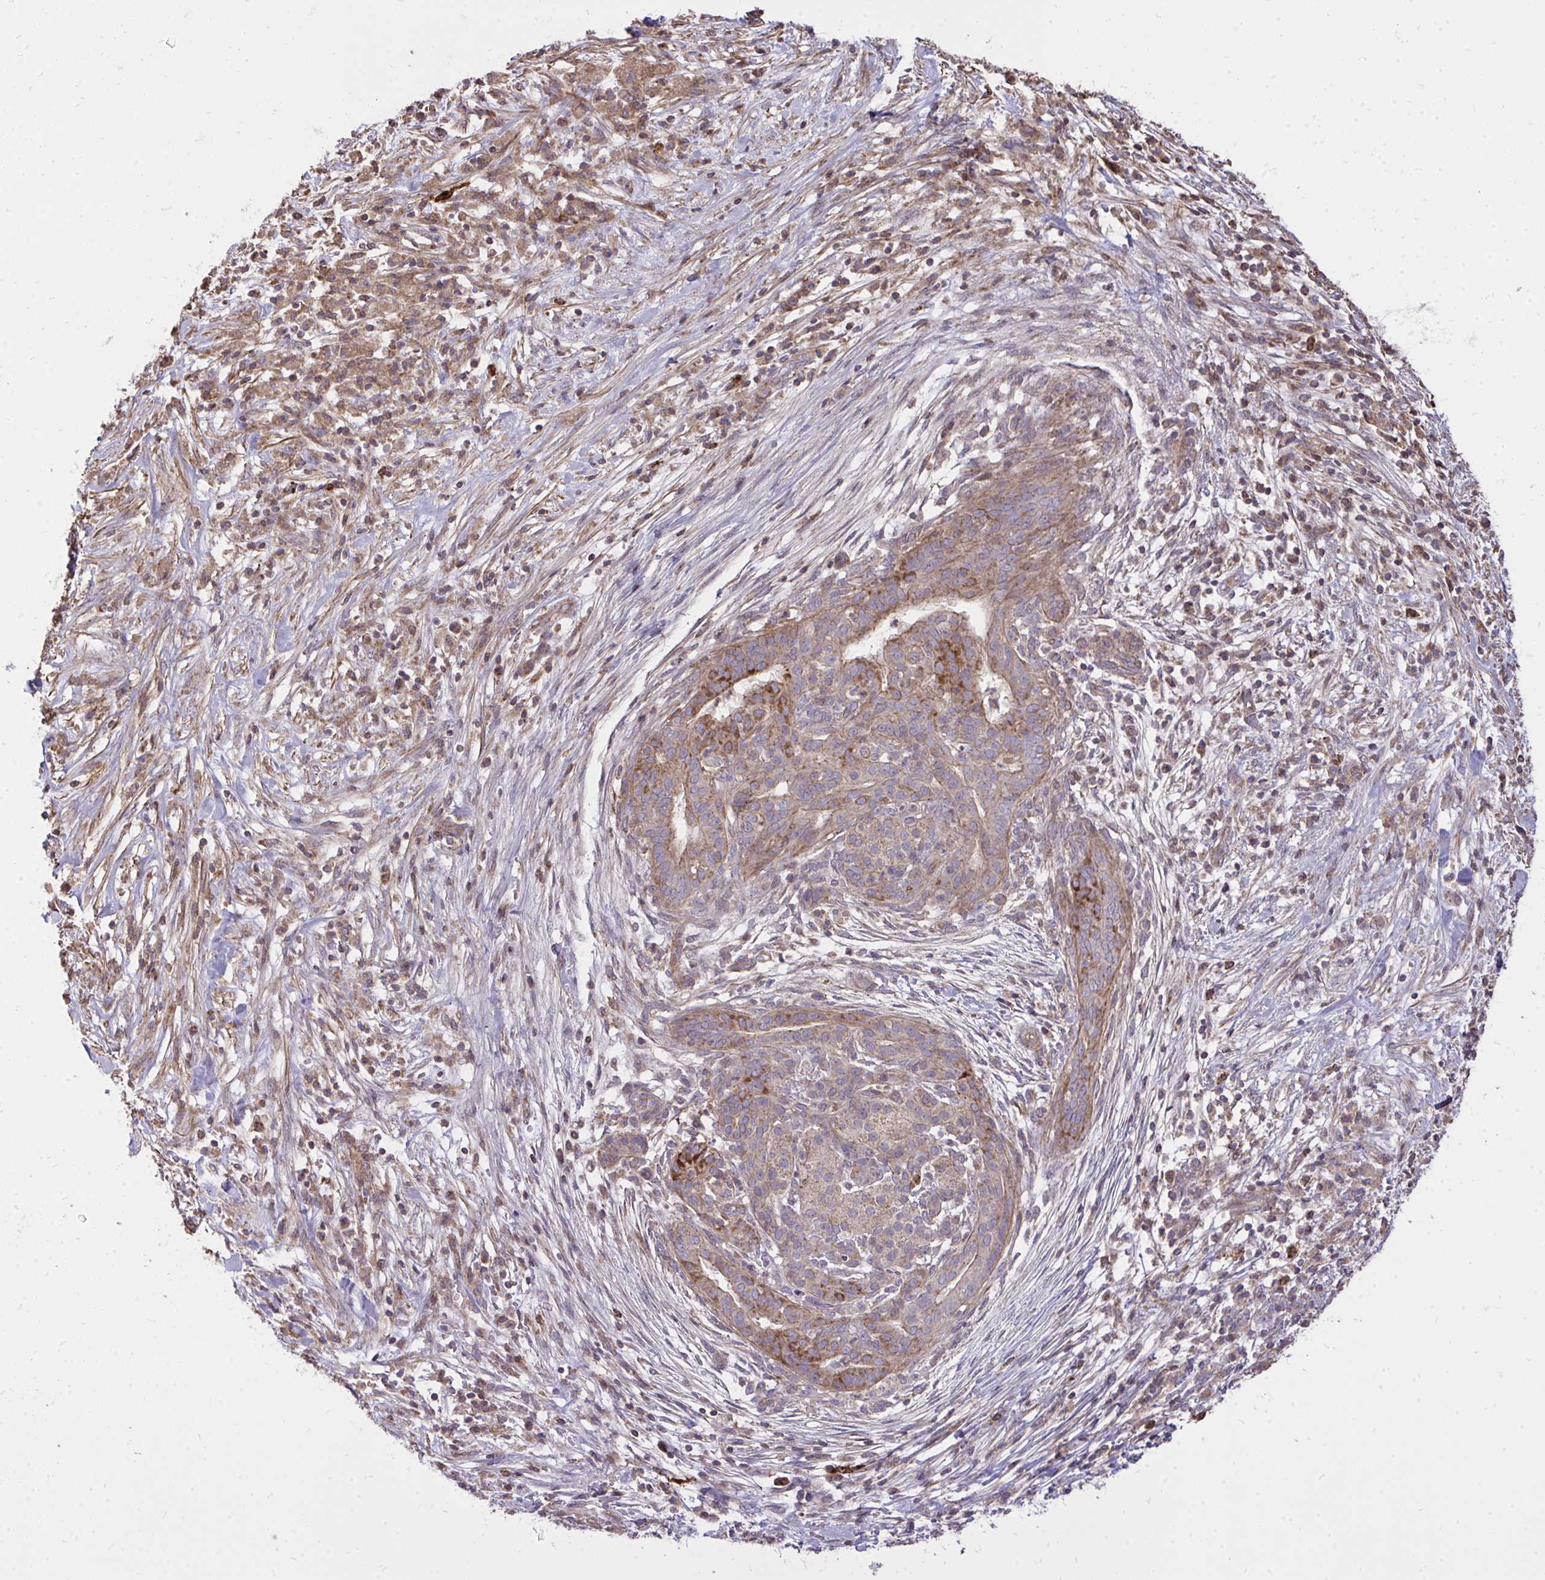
{"staining": {"intensity": "moderate", "quantity": "25%-75%", "location": "cytoplasmic/membranous"}, "tissue": "pancreatic cancer", "cell_type": "Tumor cells", "image_type": "cancer", "snomed": [{"axis": "morphology", "description": "Adenocarcinoma, NOS"}, {"axis": "topography", "description": "Pancreas"}], "caption": "Moderate cytoplasmic/membranous staining is seen in approximately 25%-75% of tumor cells in pancreatic adenocarcinoma.", "gene": "SLC7A5", "patient": {"sex": "male", "age": 44}}